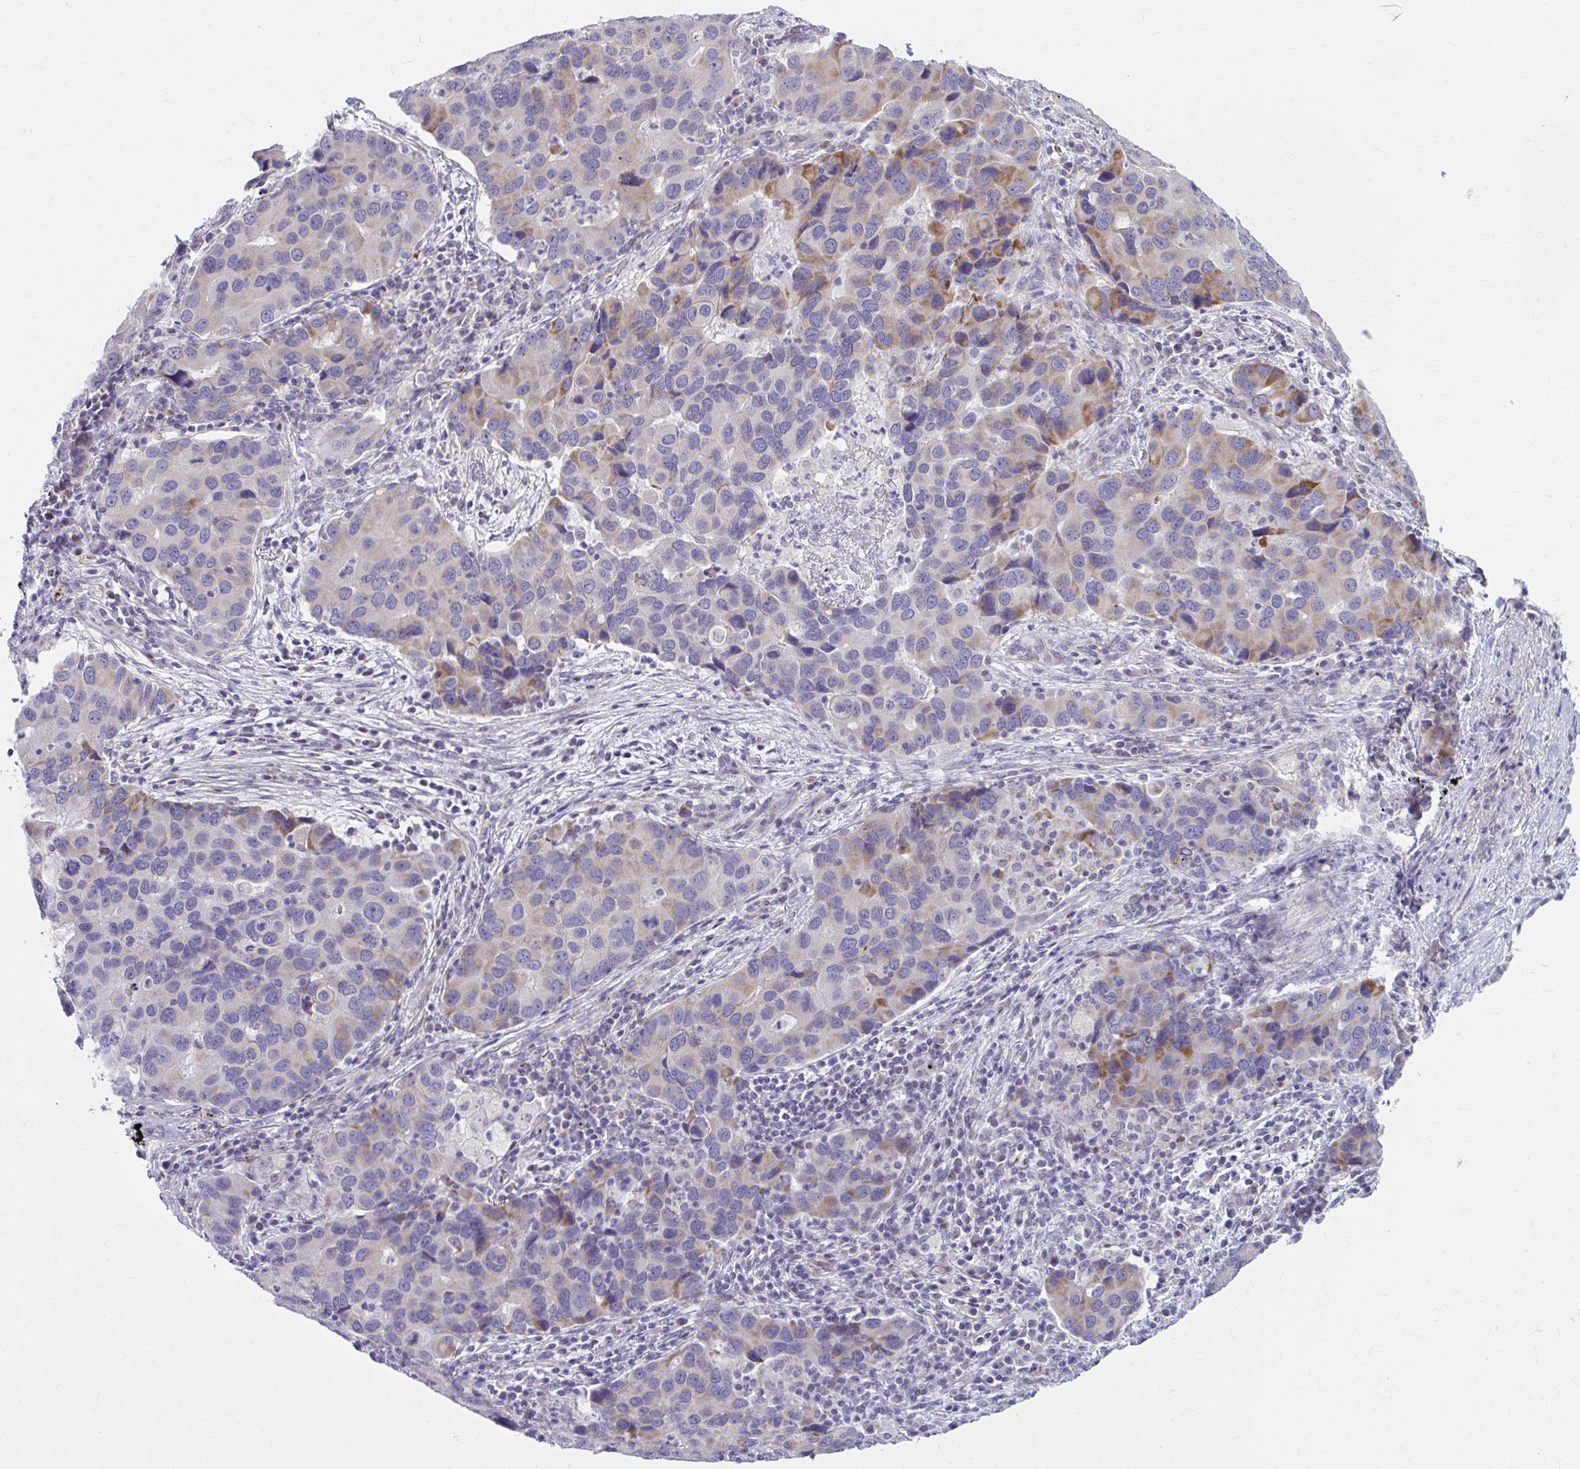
{"staining": {"intensity": "moderate", "quantity": "<25%", "location": "cytoplasmic/membranous"}, "tissue": "lung cancer", "cell_type": "Tumor cells", "image_type": "cancer", "snomed": [{"axis": "morphology", "description": "Aneuploidy"}, {"axis": "morphology", "description": "Adenocarcinoma, NOS"}, {"axis": "topography", "description": "Lymph node"}, {"axis": "topography", "description": "Lung"}], "caption": "Protein analysis of lung cancer tissue reveals moderate cytoplasmic/membranous expression in about <25% of tumor cells.", "gene": "MSMO1", "patient": {"sex": "female", "age": 74}}